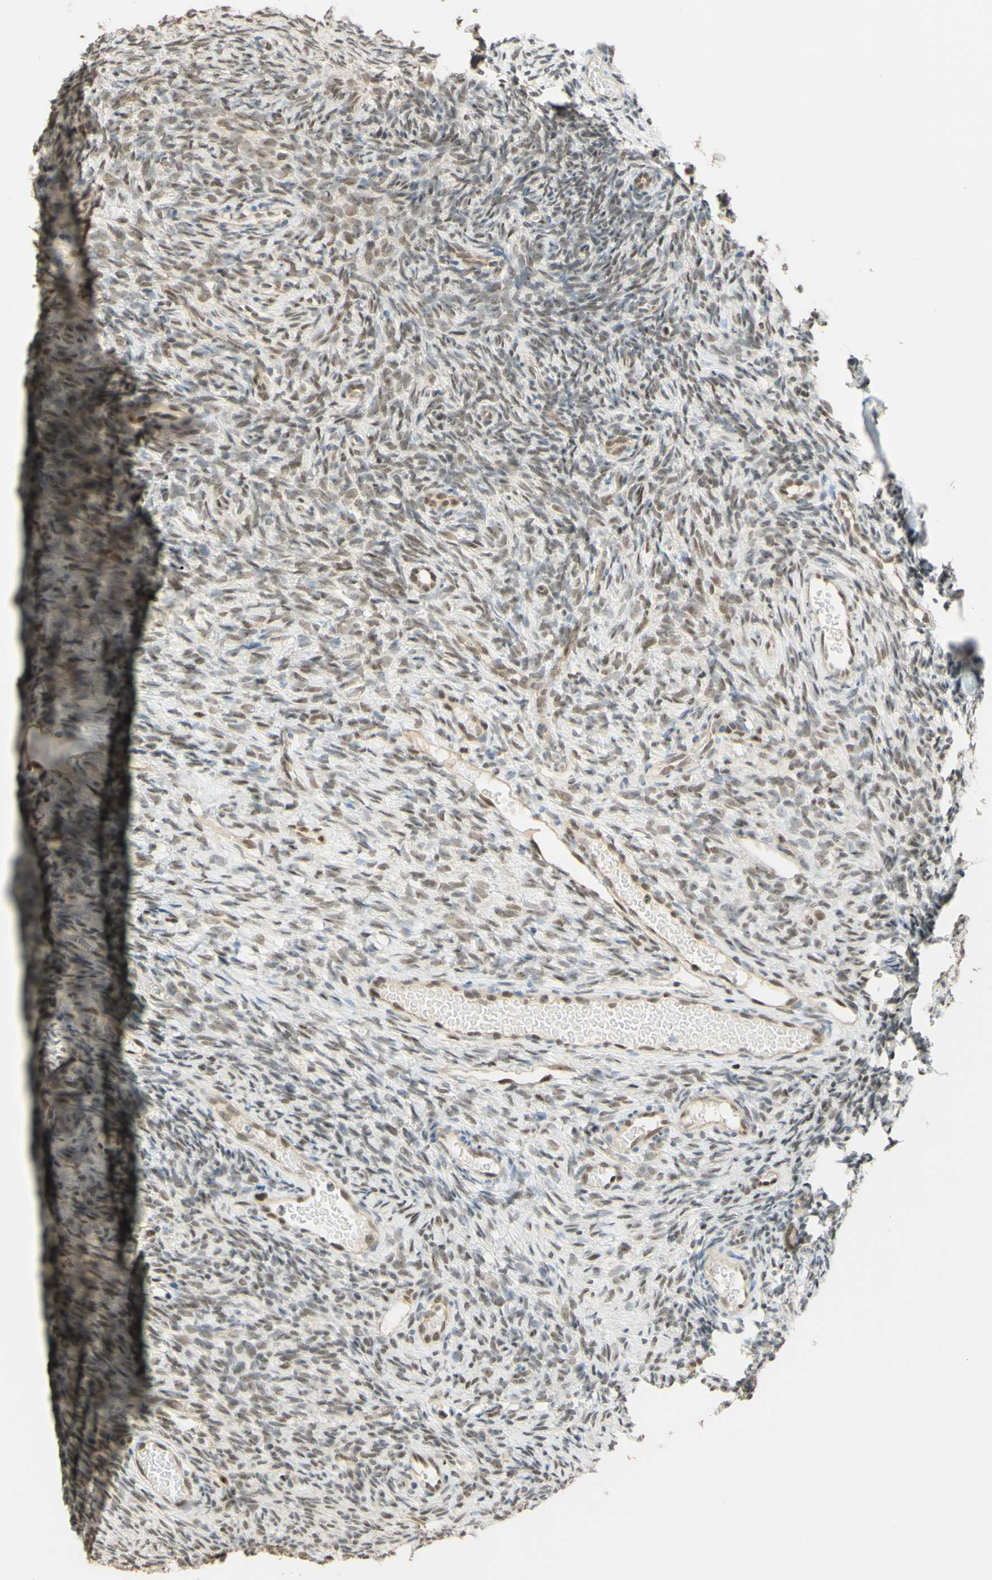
{"staining": {"intensity": "moderate", "quantity": ">75%", "location": "nuclear"}, "tissue": "ovary", "cell_type": "Follicle cells", "image_type": "normal", "snomed": [{"axis": "morphology", "description": "Normal tissue, NOS"}, {"axis": "topography", "description": "Ovary"}], "caption": "Immunohistochemical staining of normal ovary shows moderate nuclear protein positivity in about >75% of follicle cells. Using DAB (3,3'-diaminobenzidine) (brown) and hematoxylin (blue) stains, captured at high magnification using brightfield microscopy.", "gene": "POLB", "patient": {"sex": "female", "age": 35}}